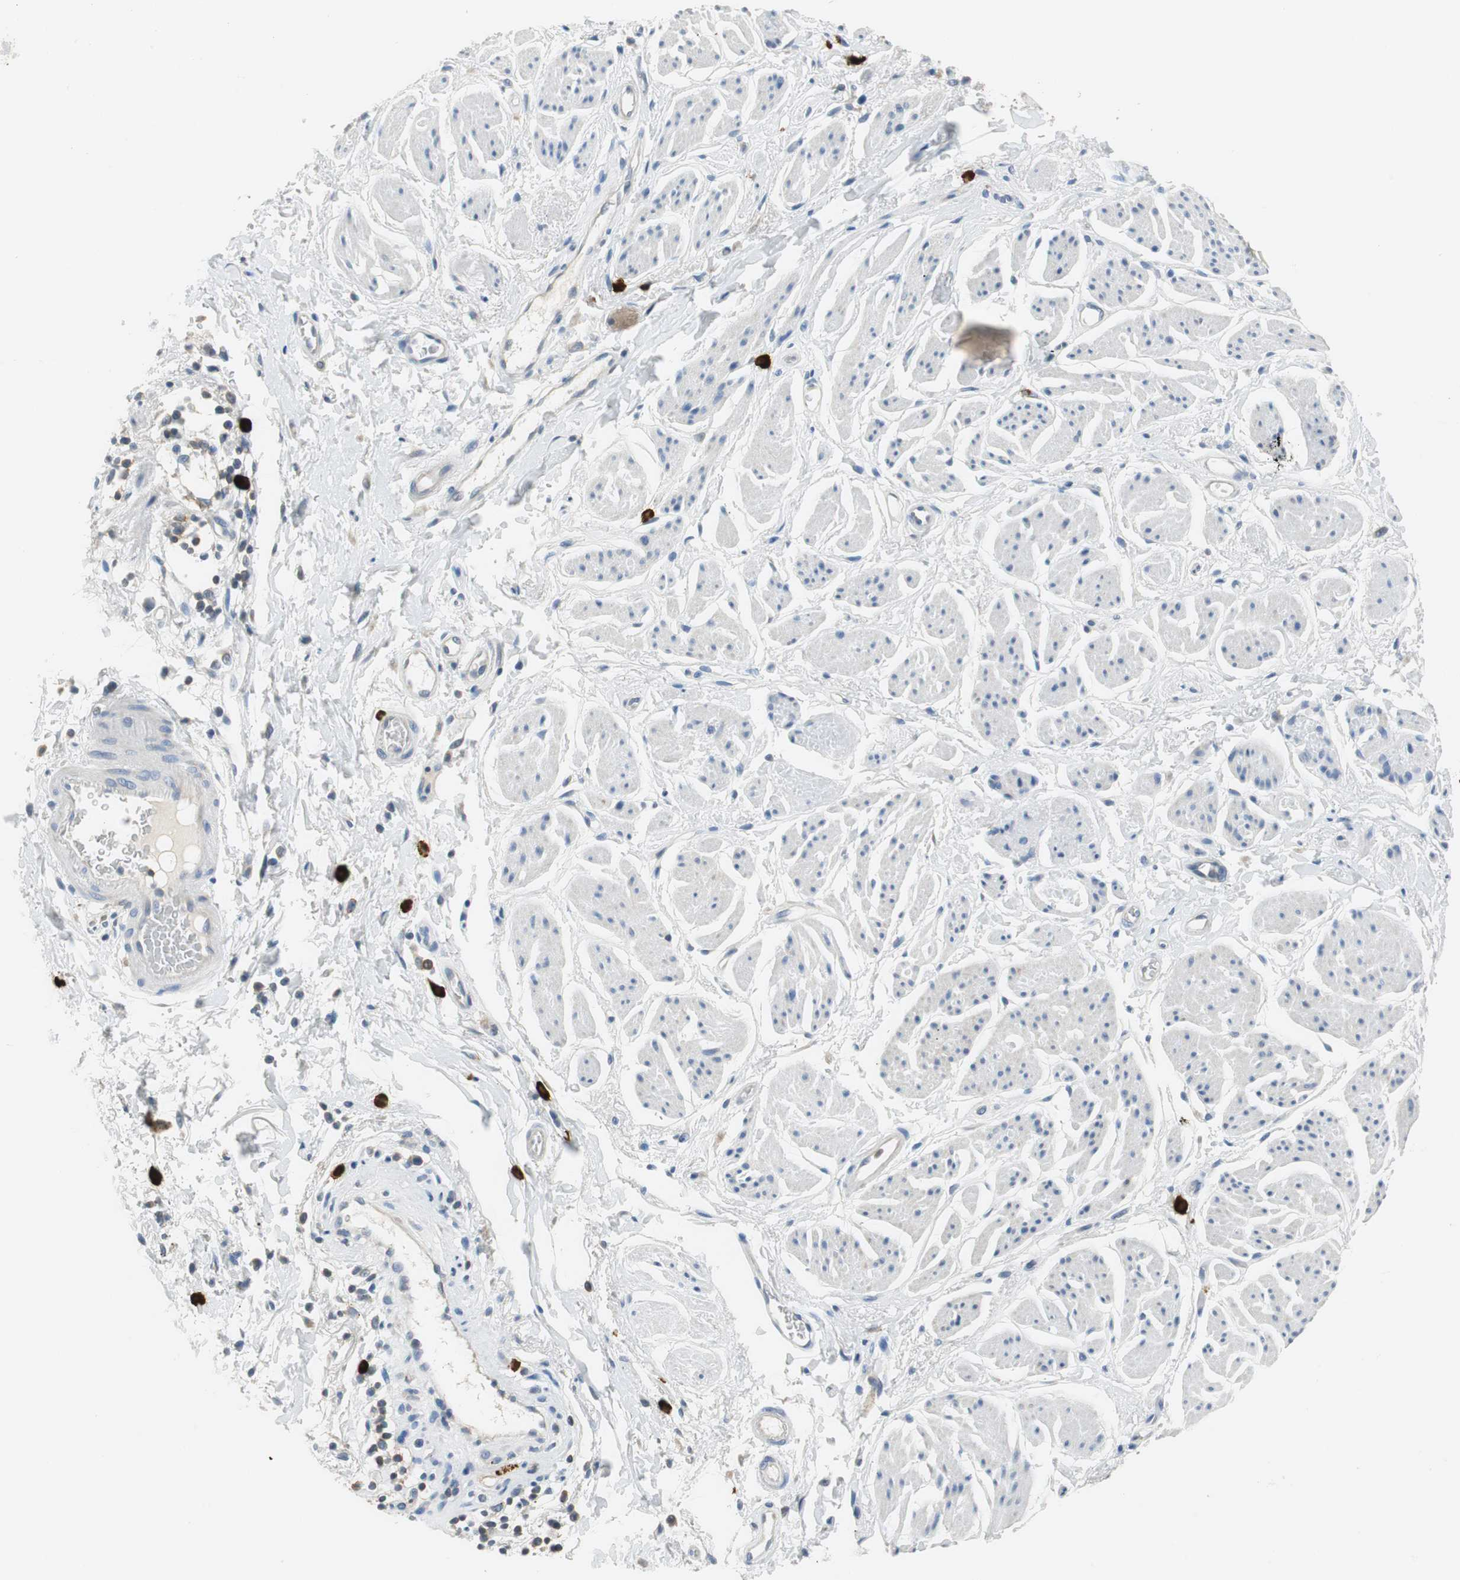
{"staining": {"intensity": "moderate", "quantity": "<25%", "location": "cytoplasmic/membranous"}, "tissue": "adipose tissue", "cell_type": "Adipocytes", "image_type": "normal", "snomed": [{"axis": "morphology", "description": "Normal tissue, NOS"}, {"axis": "topography", "description": "Soft tissue"}, {"axis": "topography", "description": "Peripheral nerve tissue"}], "caption": "Protein expression by immunohistochemistry reveals moderate cytoplasmic/membranous staining in about <25% of adipocytes in benign adipose tissue. (brown staining indicates protein expression, while blue staining denotes nuclei).", "gene": "CPA3", "patient": {"sex": "female", "age": 71}}